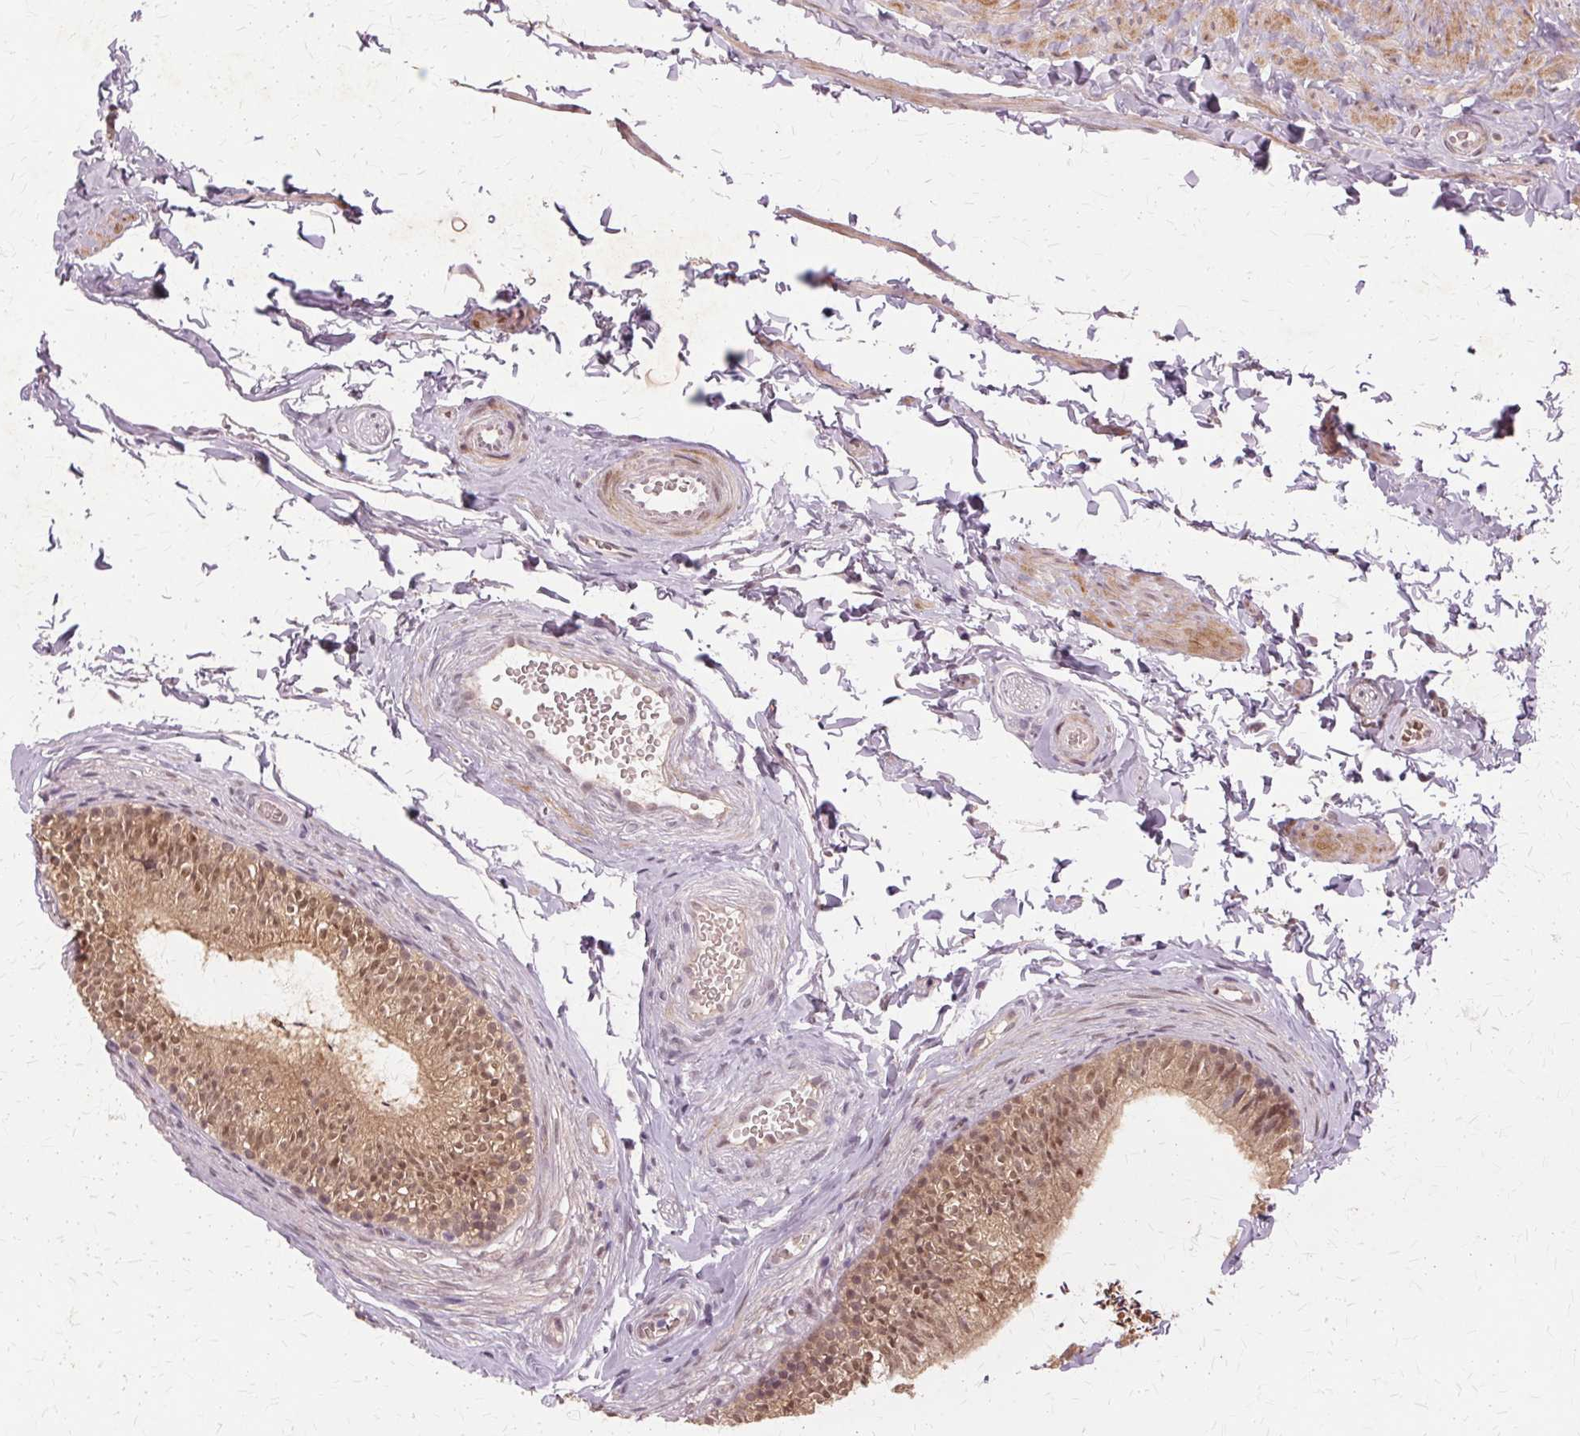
{"staining": {"intensity": "moderate", "quantity": ">75%", "location": "cytoplasmic/membranous,nuclear"}, "tissue": "epididymis", "cell_type": "Glandular cells", "image_type": "normal", "snomed": [{"axis": "morphology", "description": "Normal tissue, NOS"}, {"axis": "topography", "description": "Epididymis, spermatic cord, NOS"}, {"axis": "topography", "description": "Epididymis"}, {"axis": "topography", "description": "Peripheral nerve tissue"}], "caption": "Moderate cytoplasmic/membranous,nuclear expression for a protein is identified in approximately >75% of glandular cells of benign epididymis using IHC.", "gene": "PRMT5", "patient": {"sex": "male", "age": 29}}